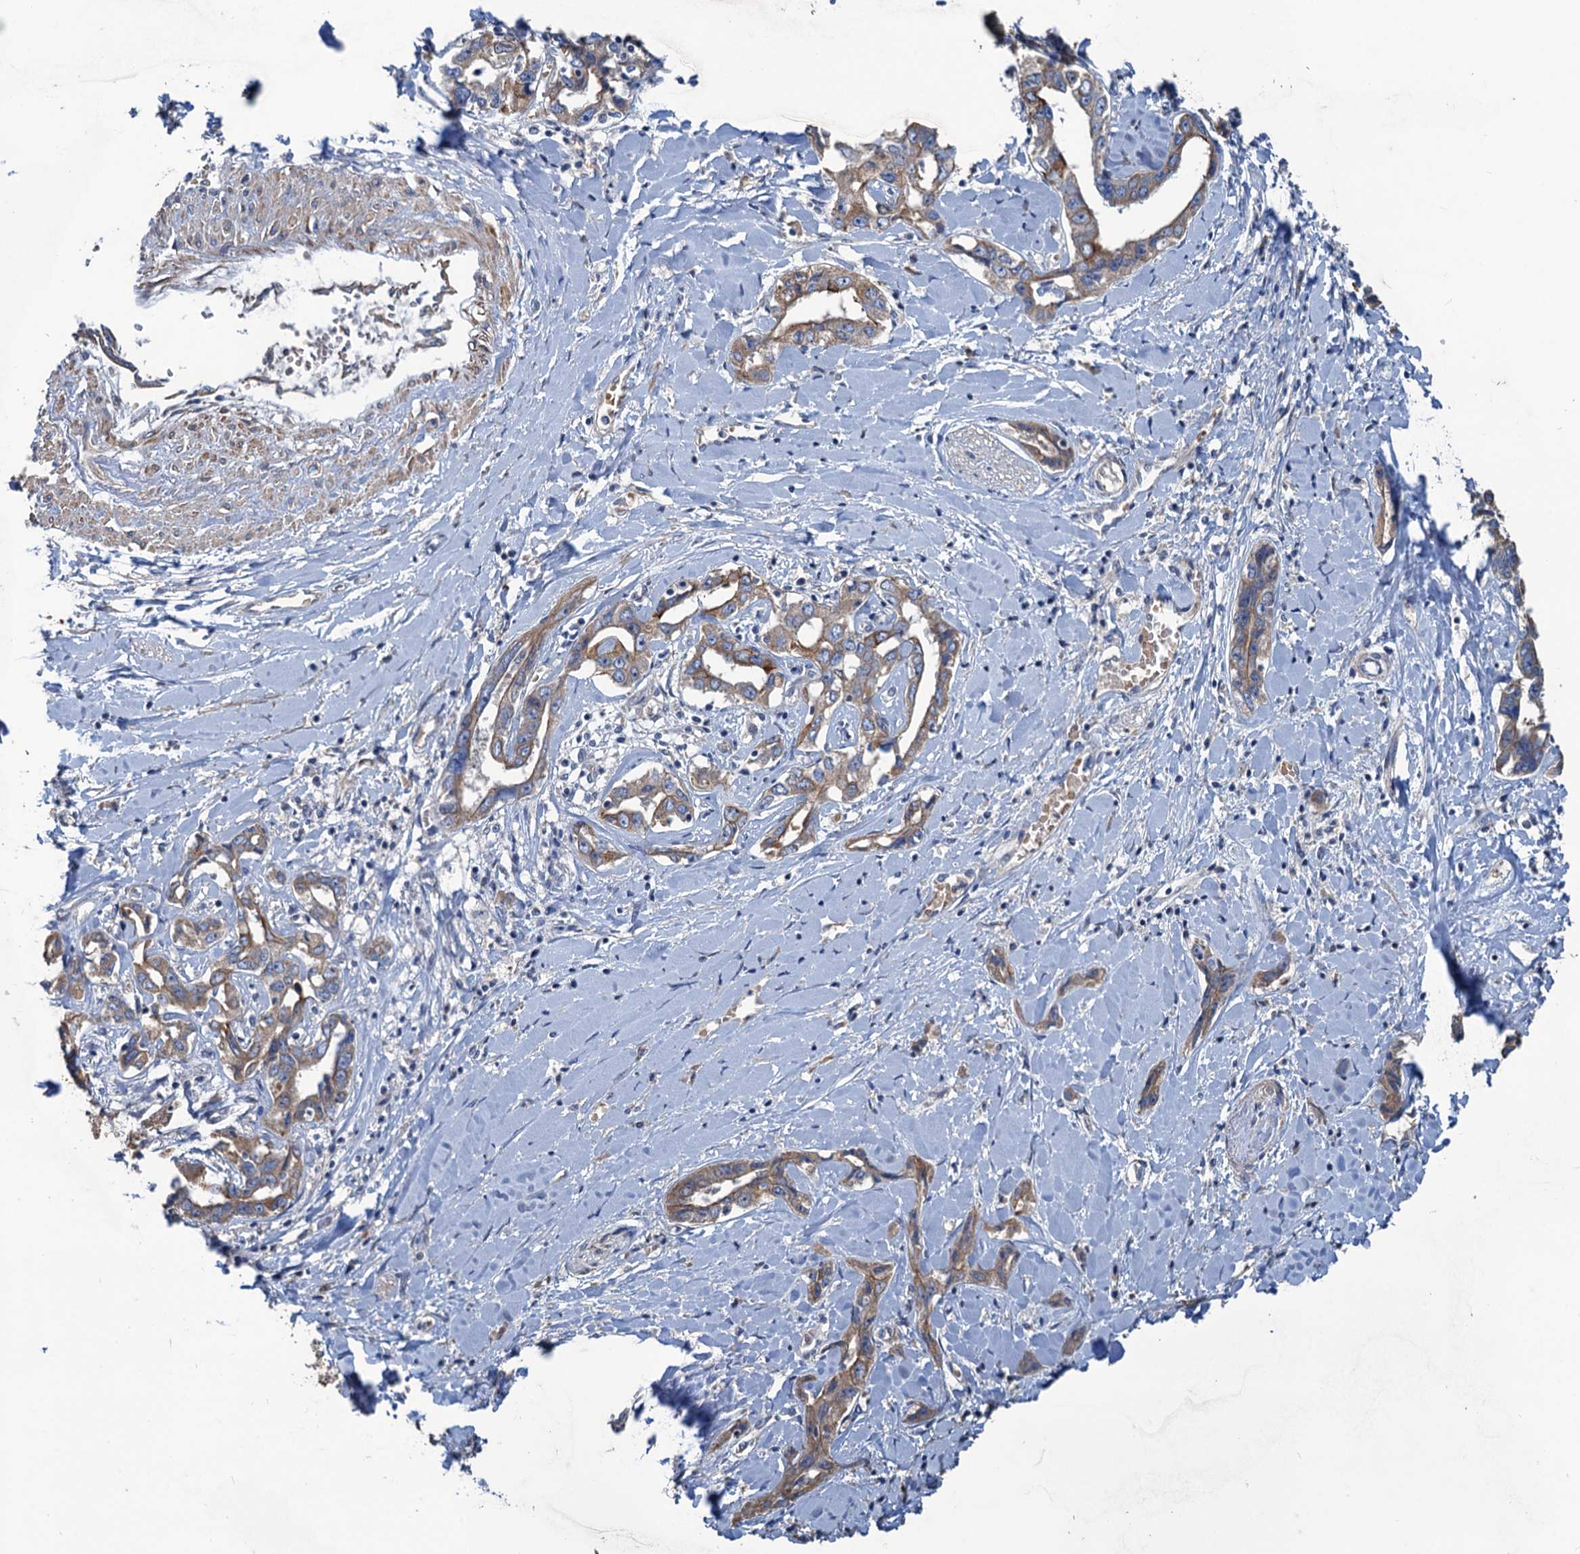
{"staining": {"intensity": "moderate", "quantity": ">75%", "location": "cytoplasmic/membranous"}, "tissue": "liver cancer", "cell_type": "Tumor cells", "image_type": "cancer", "snomed": [{"axis": "morphology", "description": "Cholangiocarcinoma"}, {"axis": "topography", "description": "Liver"}], "caption": "DAB (3,3'-diaminobenzidine) immunohistochemical staining of liver cancer (cholangiocarcinoma) reveals moderate cytoplasmic/membranous protein positivity in approximately >75% of tumor cells. Using DAB (3,3'-diaminobenzidine) (brown) and hematoxylin (blue) stains, captured at high magnification using brightfield microscopy.", "gene": "SMCO3", "patient": {"sex": "male", "age": 59}}